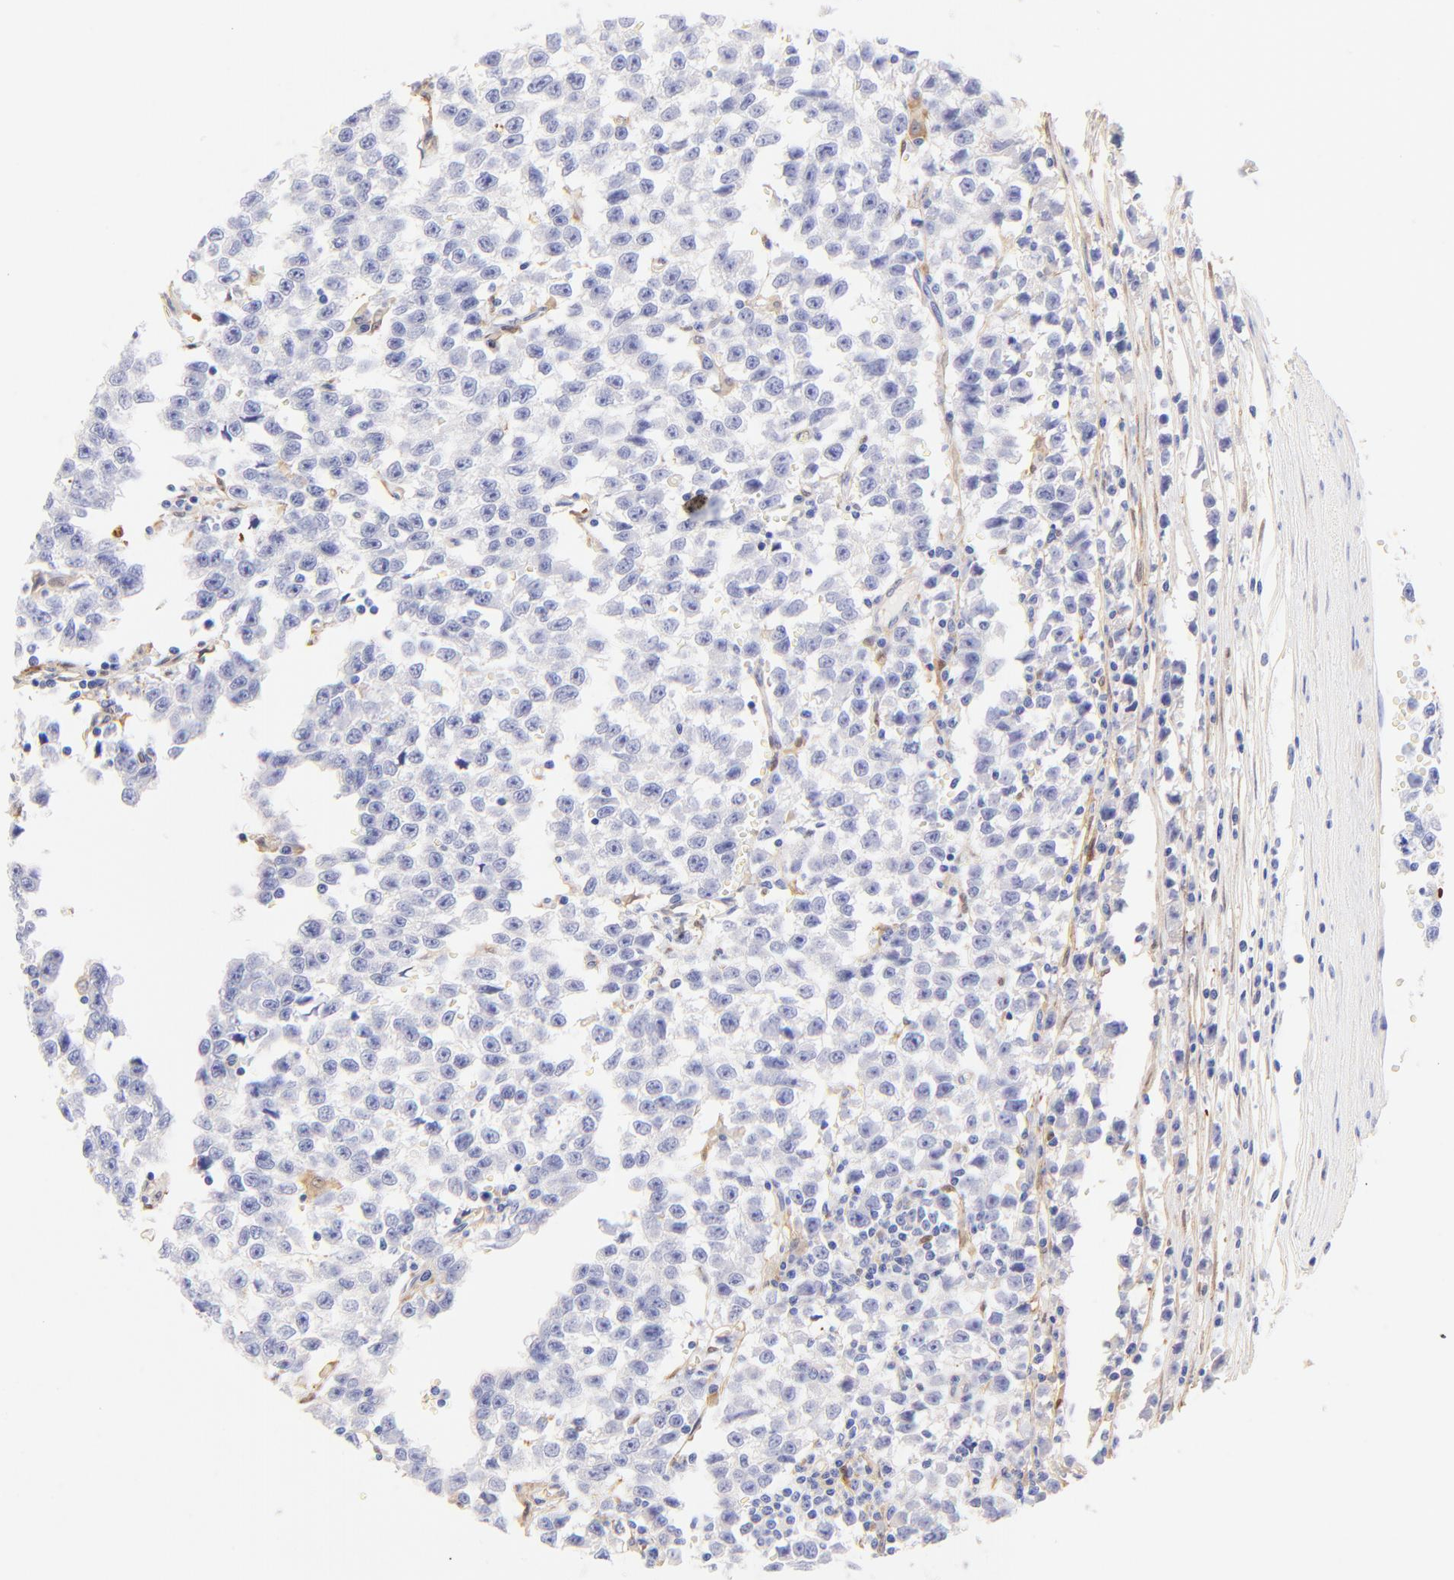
{"staining": {"intensity": "negative", "quantity": "none", "location": "none"}, "tissue": "testis cancer", "cell_type": "Tumor cells", "image_type": "cancer", "snomed": [{"axis": "morphology", "description": "Seminoma, NOS"}, {"axis": "topography", "description": "Testis"}], "caption": "This is an immunohistochemistry micrograph of seminoma (testis). There is no staining in tumor cells.", "gene": "ALDH1A1", "patient": {"sex": "male", "age": 35}}